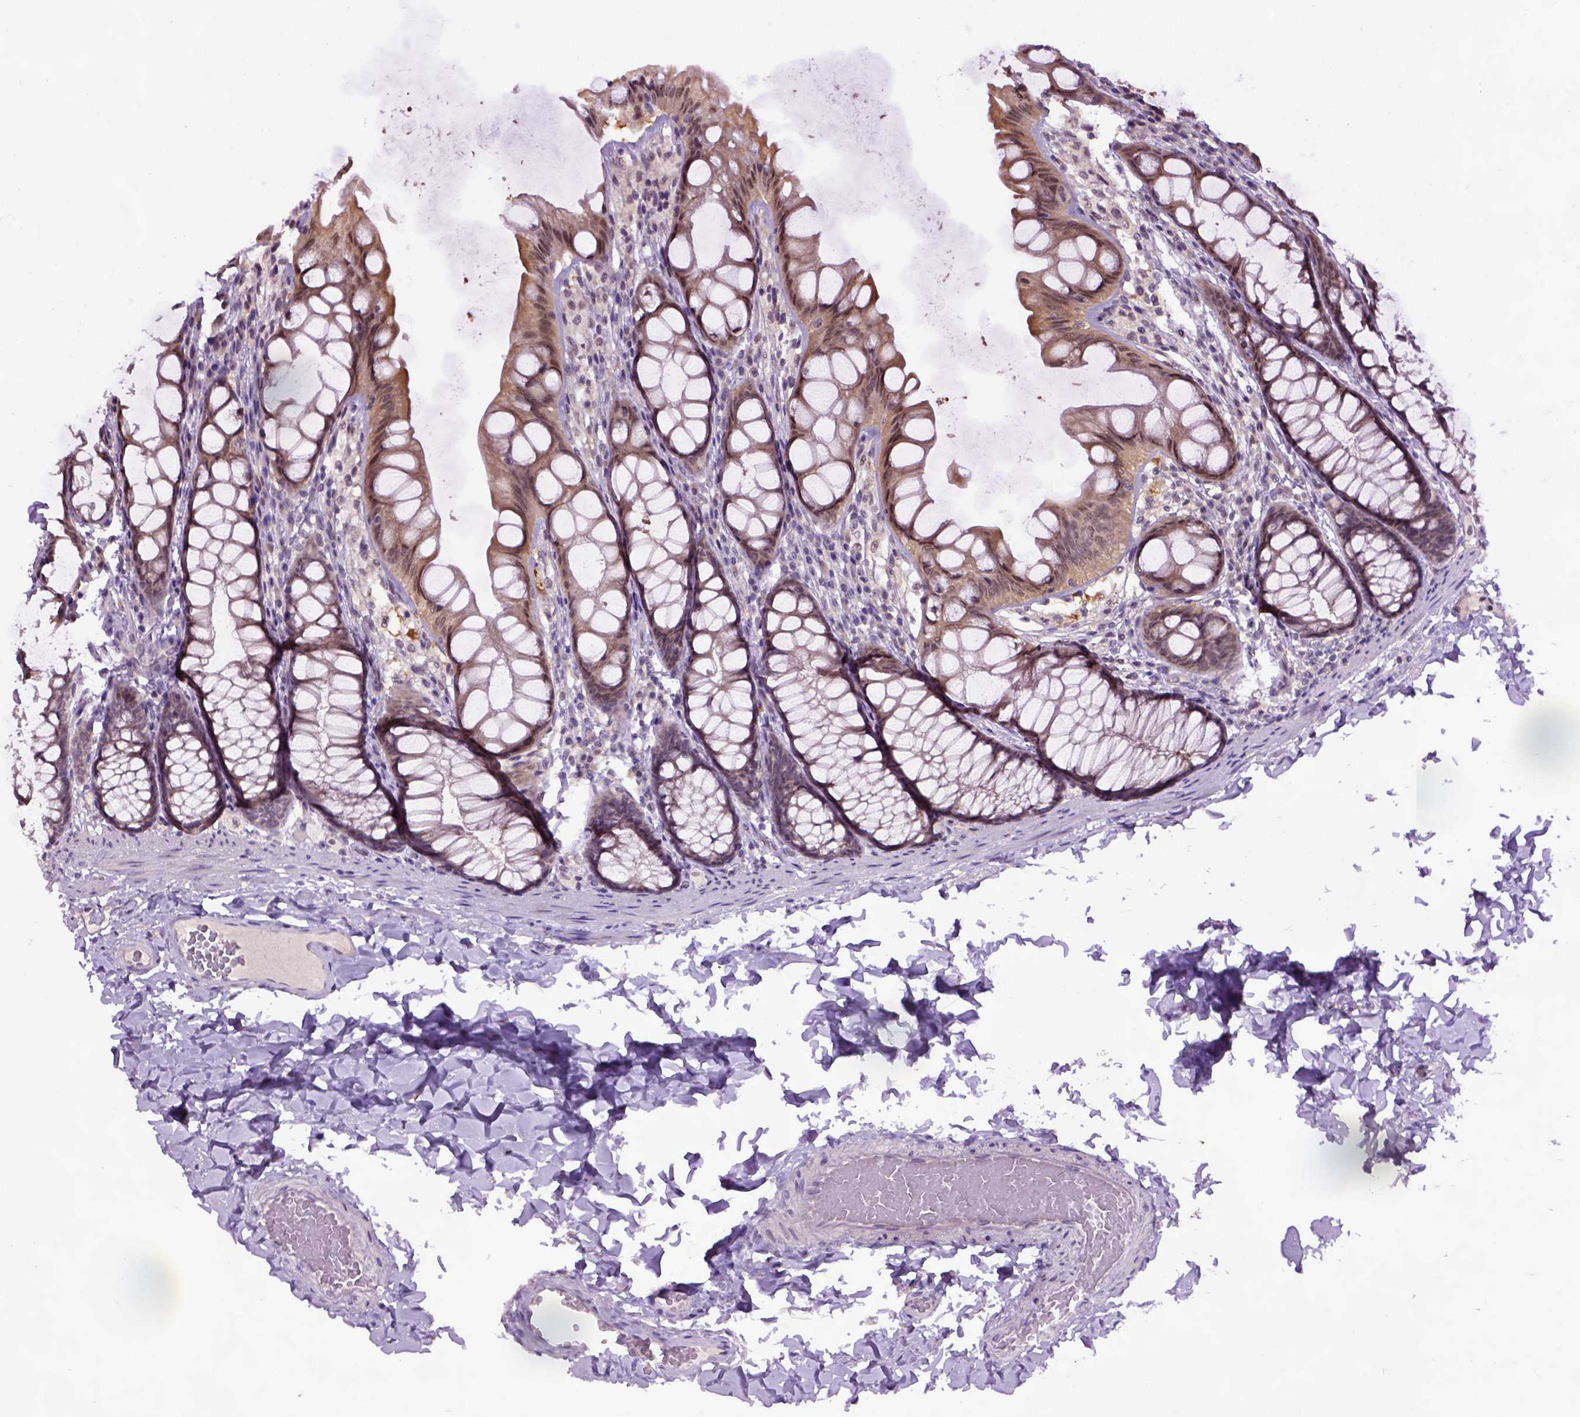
{"staining": {"intensity": "negative", "quantity": "none", "location": "none"}, "tissue": "colon", "cell_type": "Endothelial cells", "image_type": "normal", "snomed": [{"axis": "morphology", "description": "Normal tissue, NOS"}, {"axis": "topography", "description": "Colon"}], "caption": "DAB immunohistochemical staining of unremarkable human colon shows no significant staining in endothelial cells. The staining was performed using DAB (3,3'-diaminobenzidine) to visualize the protein expression in brown, while the nuclei were stained in blue with hematoxylin (Magnification: 20x).", "gene": "RAB43", "patient": {"sex": "male", "age": 47}}